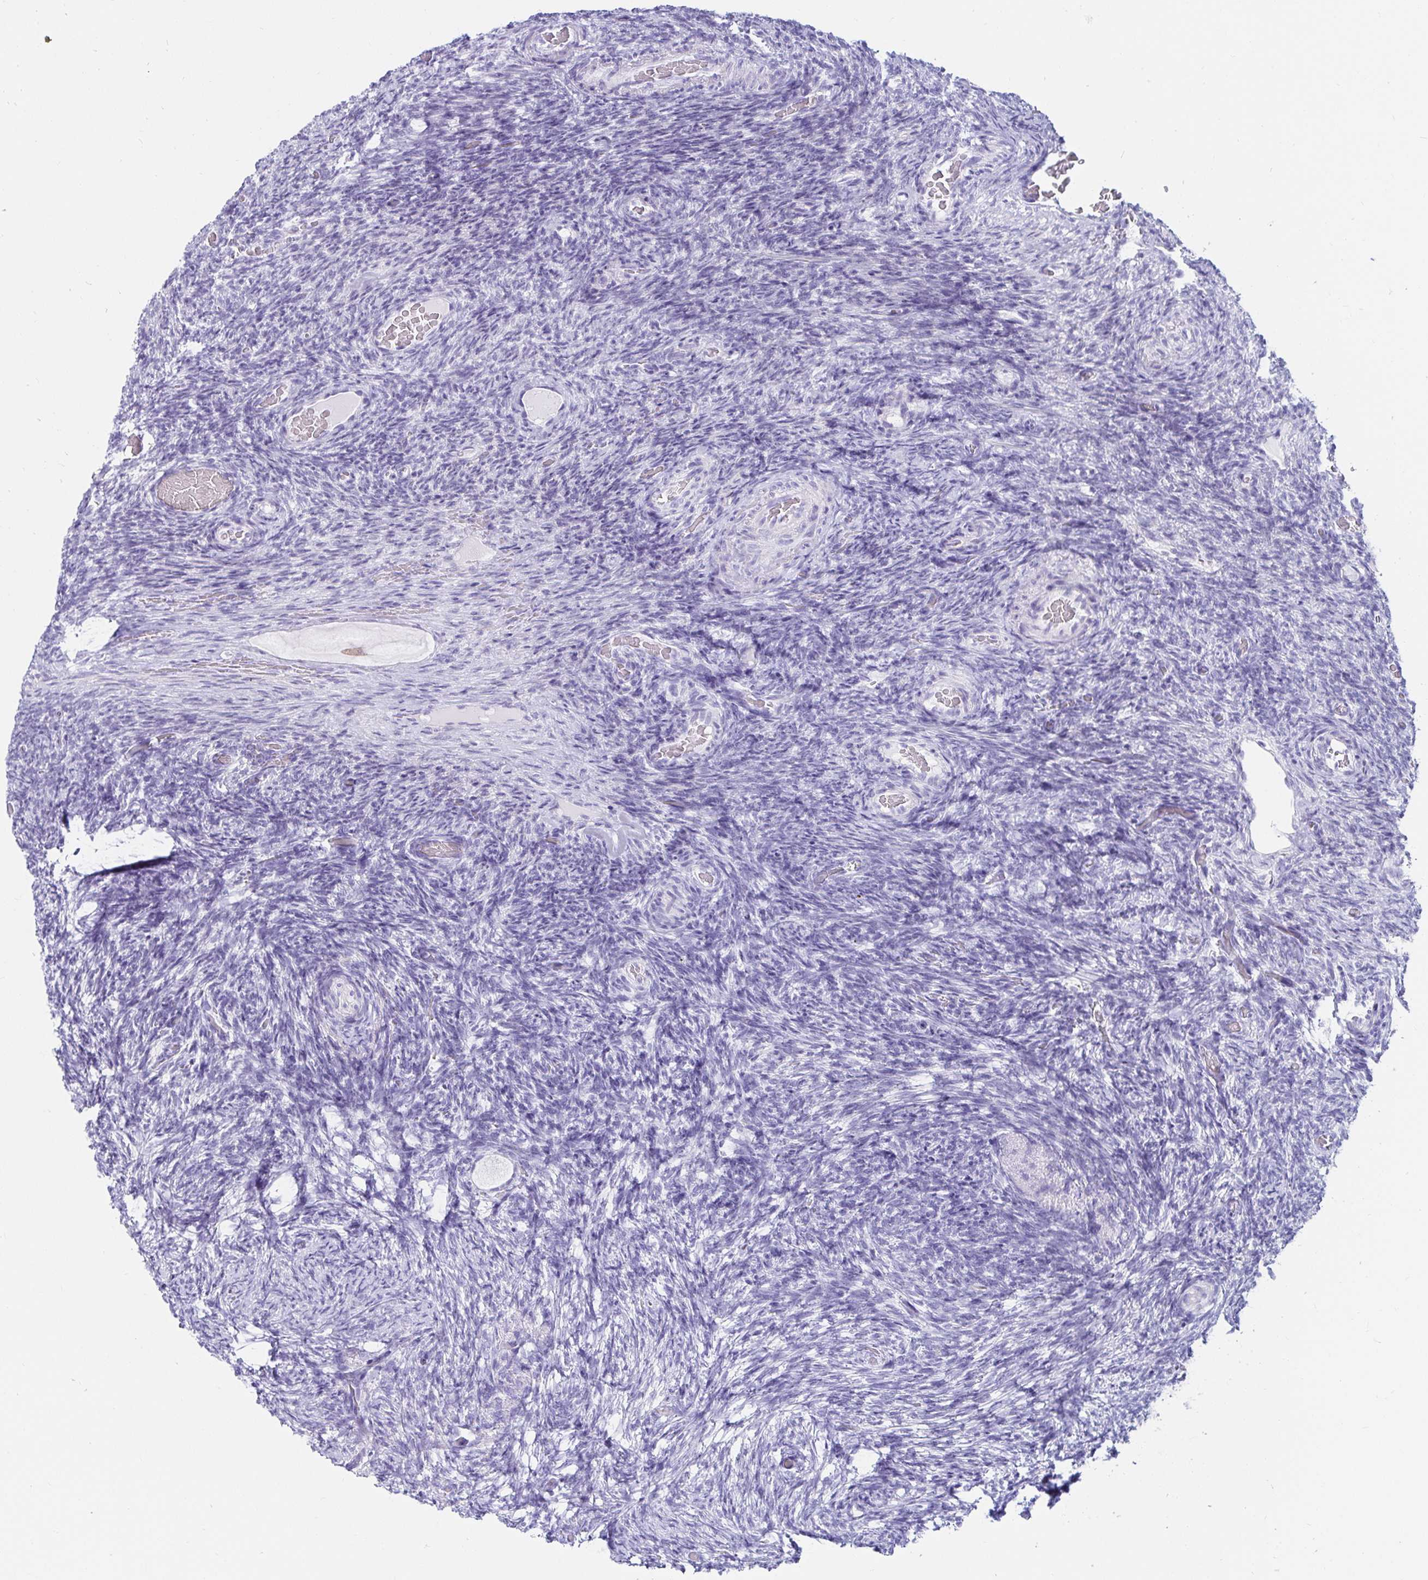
{"staining": {"intensity": "negative", "quantity": "none", "location": "none"}, "tissue": "ovary", "cell_type": "Follicle cells", "image_type": "normal", "snomed": [{"axis": "morphology", "description": "Normal tissue, NOS"}, {"axis": "topography", "description": "Ovary"}], "caption": "This is an immunohistochemistry histopathology image of normal ovary. There is no staining in follicle cells.", "gene": "C4orf17", "patient": {"sex": "female", "age": 34}}